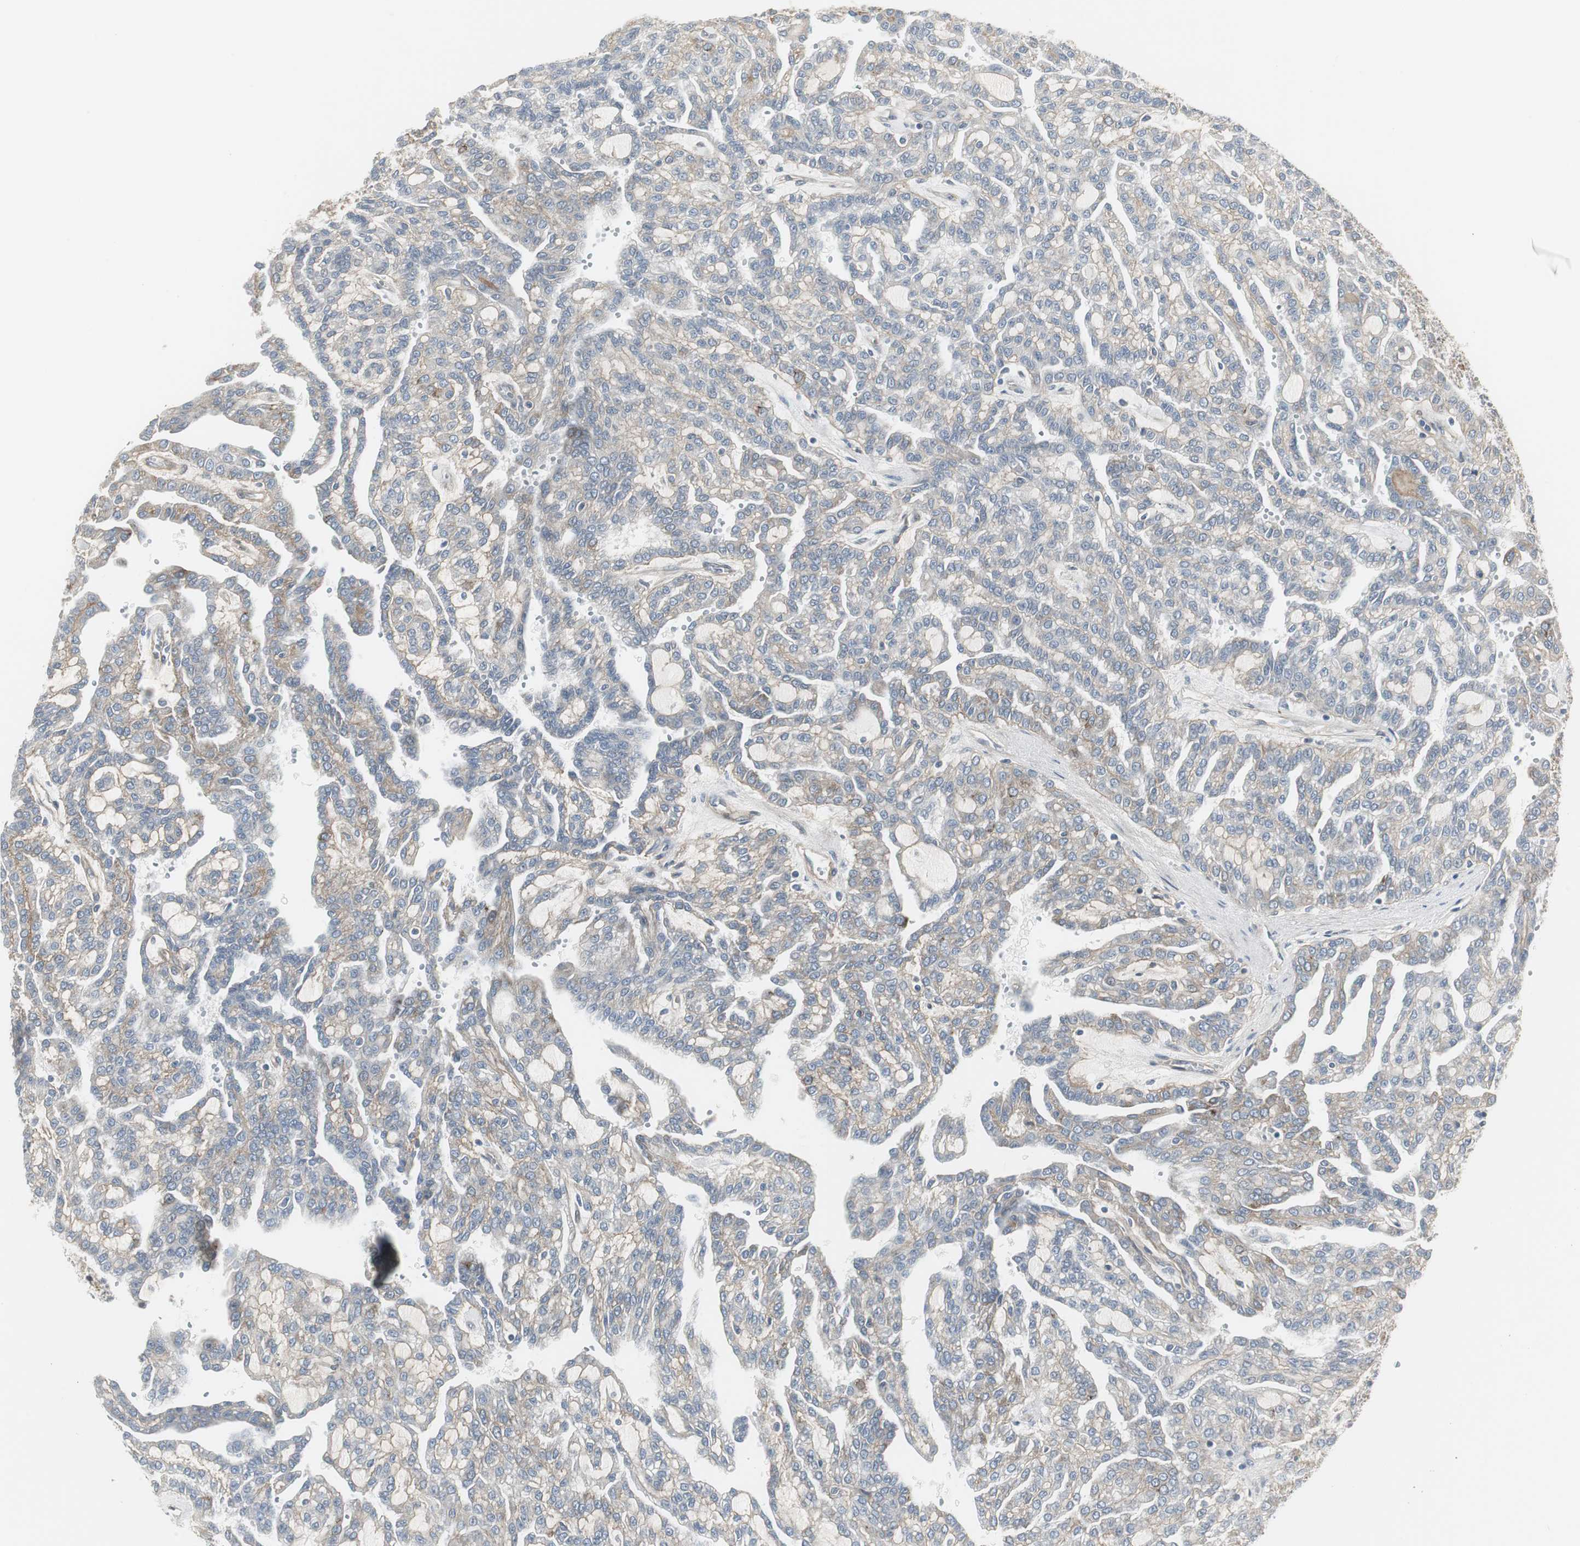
{"staining": {"intensity": "weak", "quantity": "25%-75%", "location": "cytoplasmic/membranous"}, "tissue": "renal cancer", "cell_type": "Tumor cells", "image_type": "cancer", "snomed": [{"axis": "morphology", "description": "Adenocarcinoma, NOS"}, {"axis": "topography", "description": "Kidney"}], "caption": "Renal adenocarcinoma was stained to show a protein in brown. There is low levels of weak cytoplasmic/membranous expression in approximately 25%-75% of tumor cells.", "gene": "SCYL3", "patient": {"sex": "male", "age": 63}}